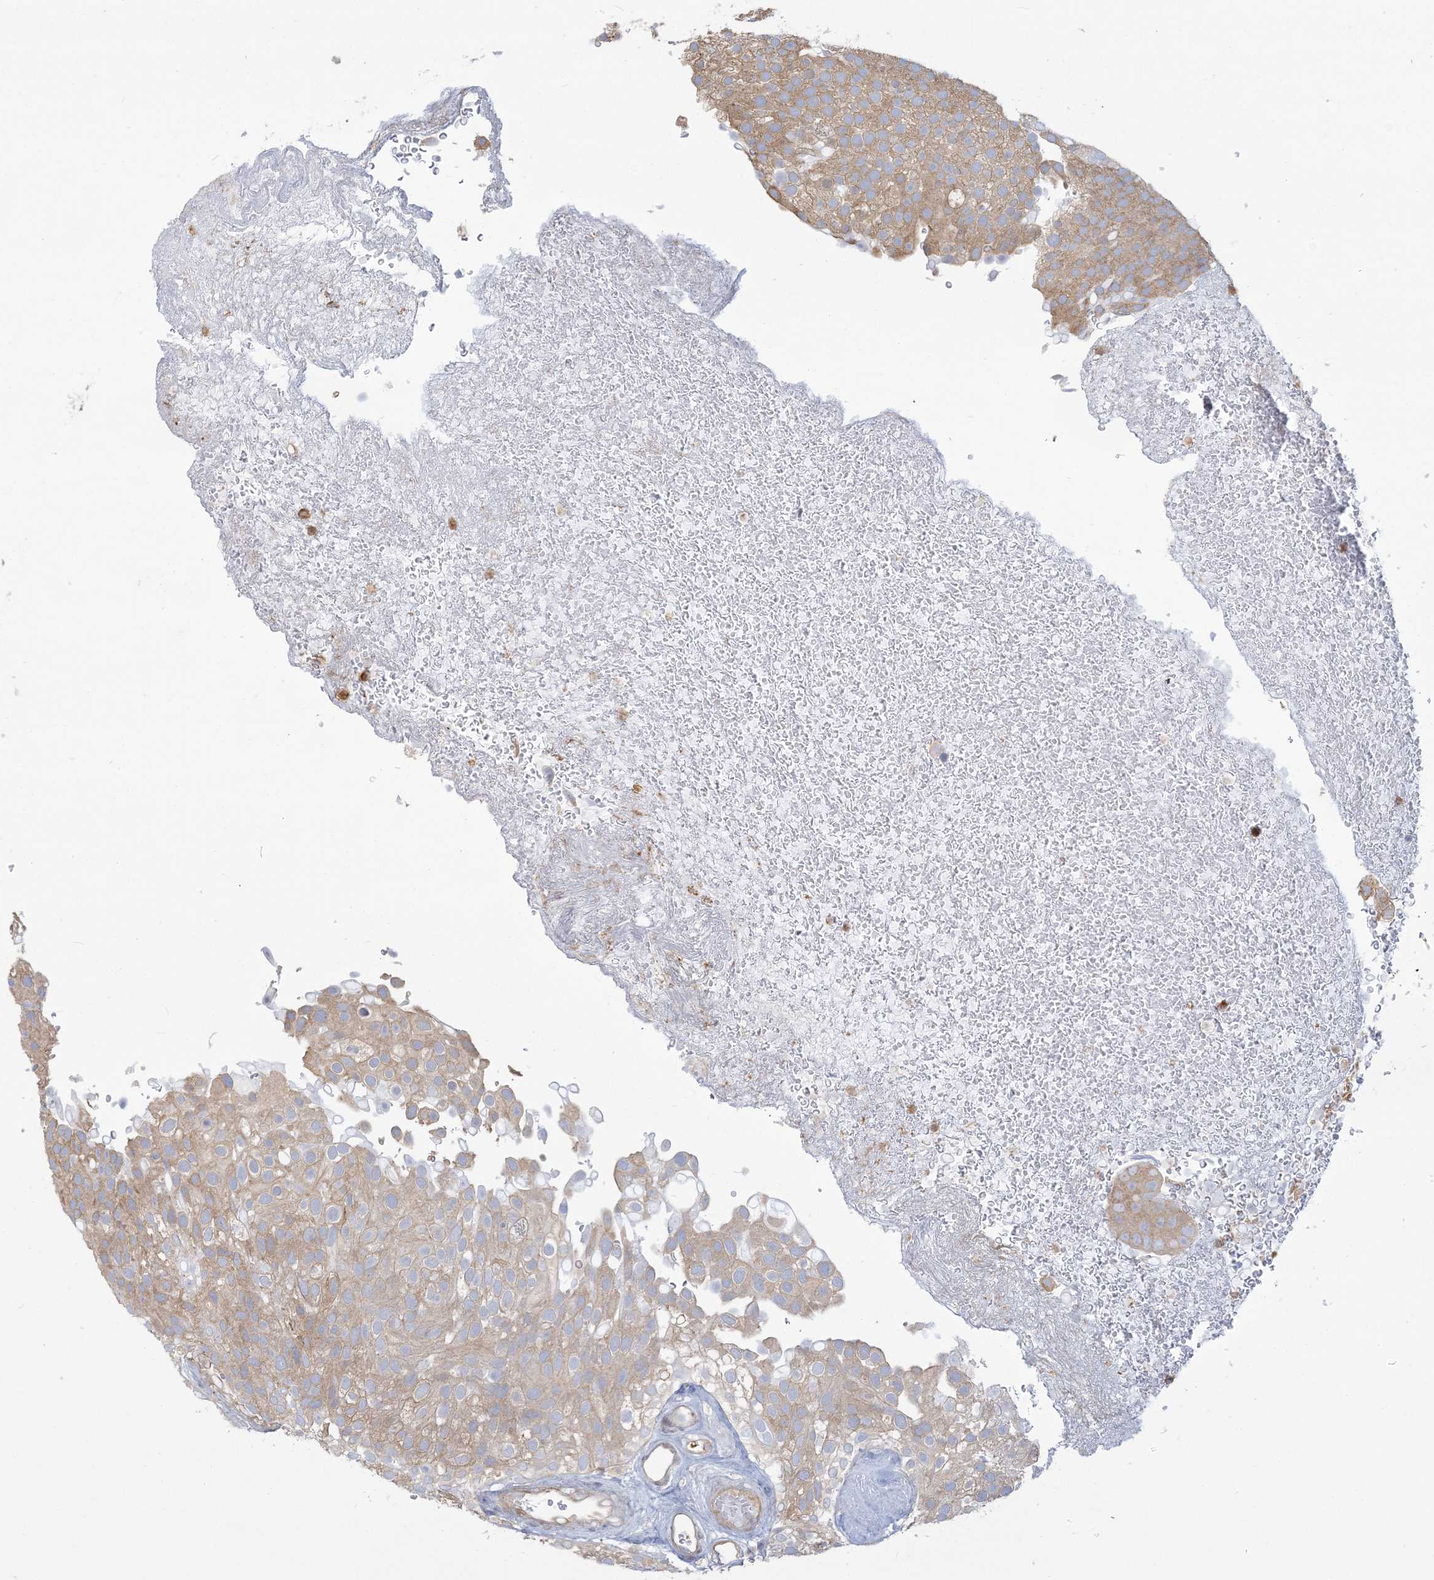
{"staining": {"intensity": "moderate", "quantity": ">75%", "location": "cytoplasmic/membranous"}, "tissue": "urothelial cancer", "cell_type": "Tumor cells", "image_type": "cancer", "snomed": [{"axis": "morphology", "description": "Urothelial carcinoma, Low grade"}, {"axis": "topography", "description": "Urinary bladder"}], "caption": "Low-grade urothelial carcinoma stained with IHC demonstrates moderate cytoplasmic/membranous positivity in about >75% of tumor cells.", "gene": "ANKS1A", "patient": {"sex": "male", "age": 78}}